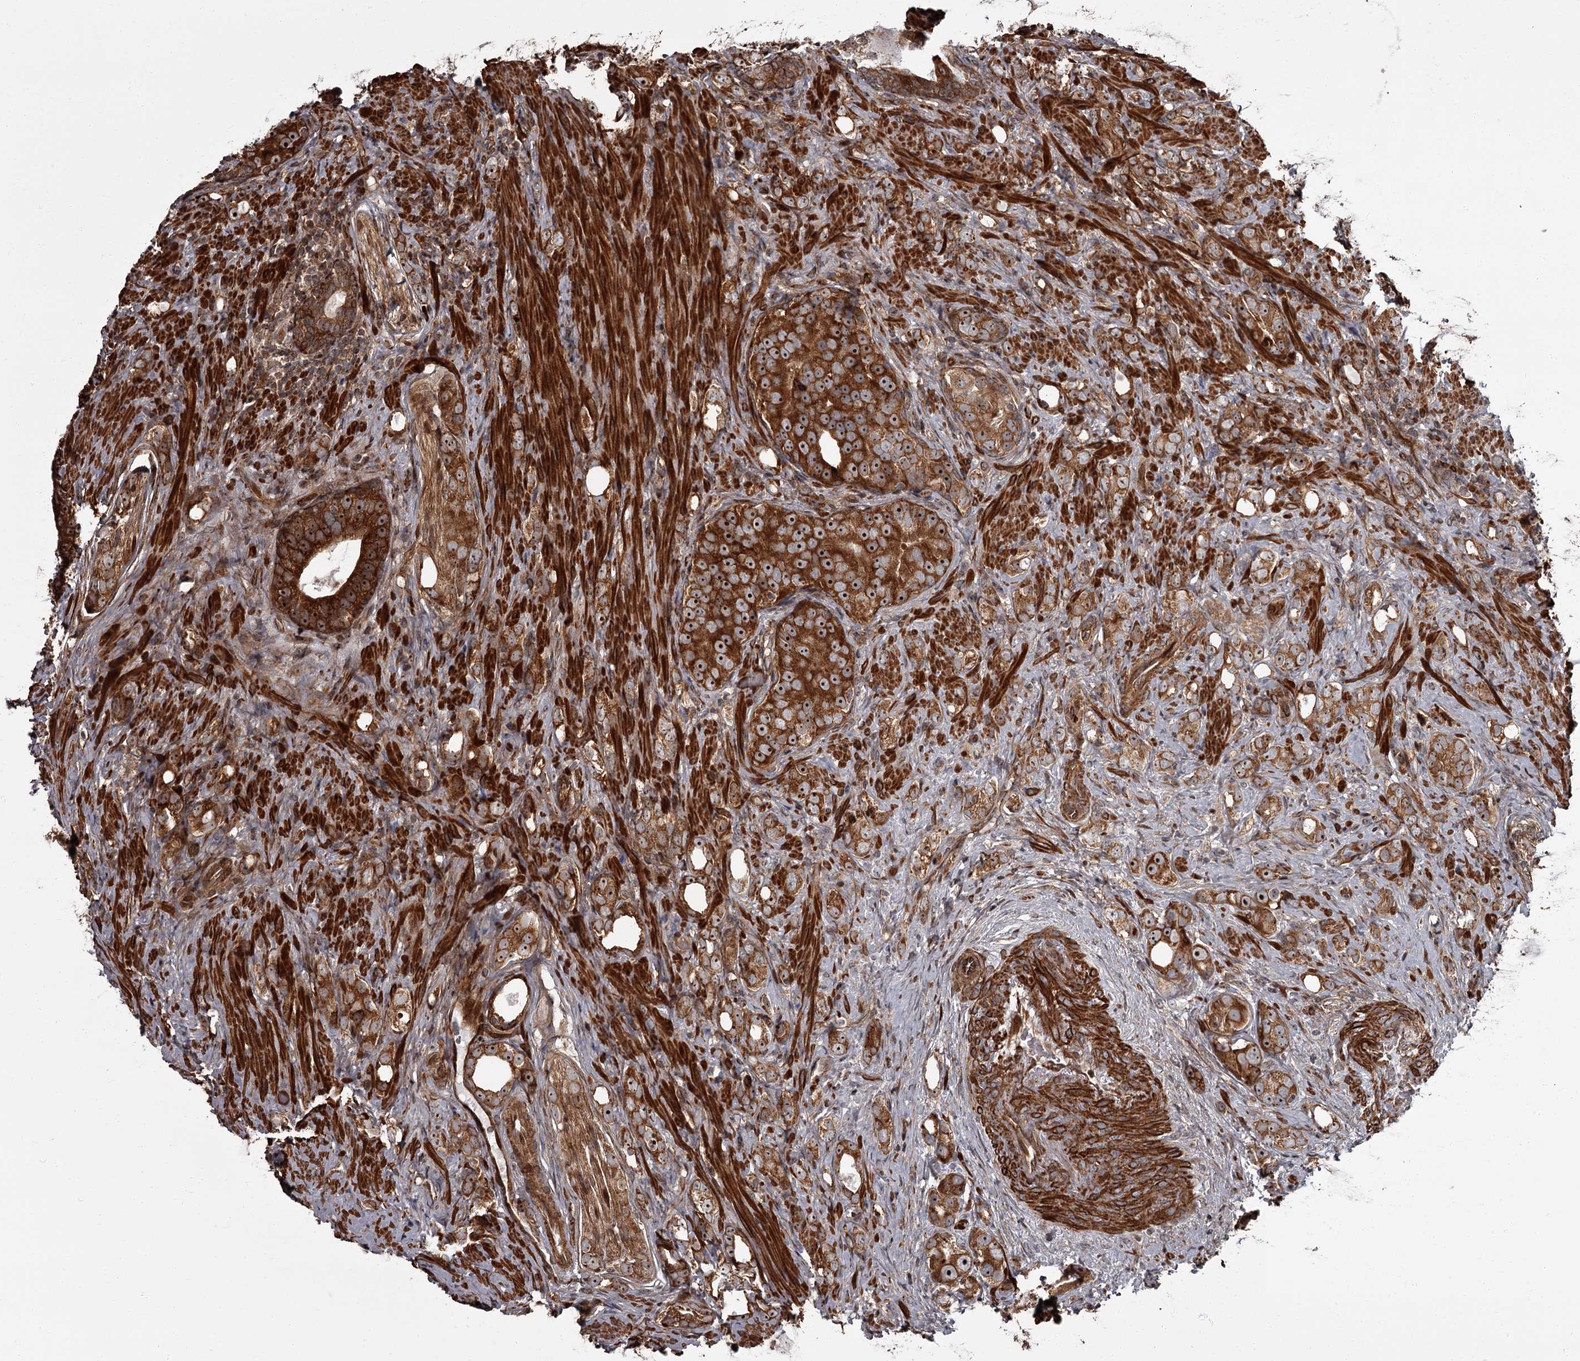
{"staining": {"intensity": "strong", "quantity": ">75%", "location": "cytoplasmic/membranous,nuclear"}, "tissue": "prostate cancer", "cell_type": "Tumor cells", "image_type": "cancer", "snomed": [{"axis": "morphology", "description": "Adenocarcinoma, High grade"}, {"axis": "topography", "description": "Prostate"}], "caption": "The image exhibits staining of prostate cancer (high-grade adenocarcinoma), revealing strong cytoplasmic/membranous and nuclear protein positivity (brown color) within tumor cells.", "gene": "THAP9", "patient": {"sex": "male", "age": 63}}